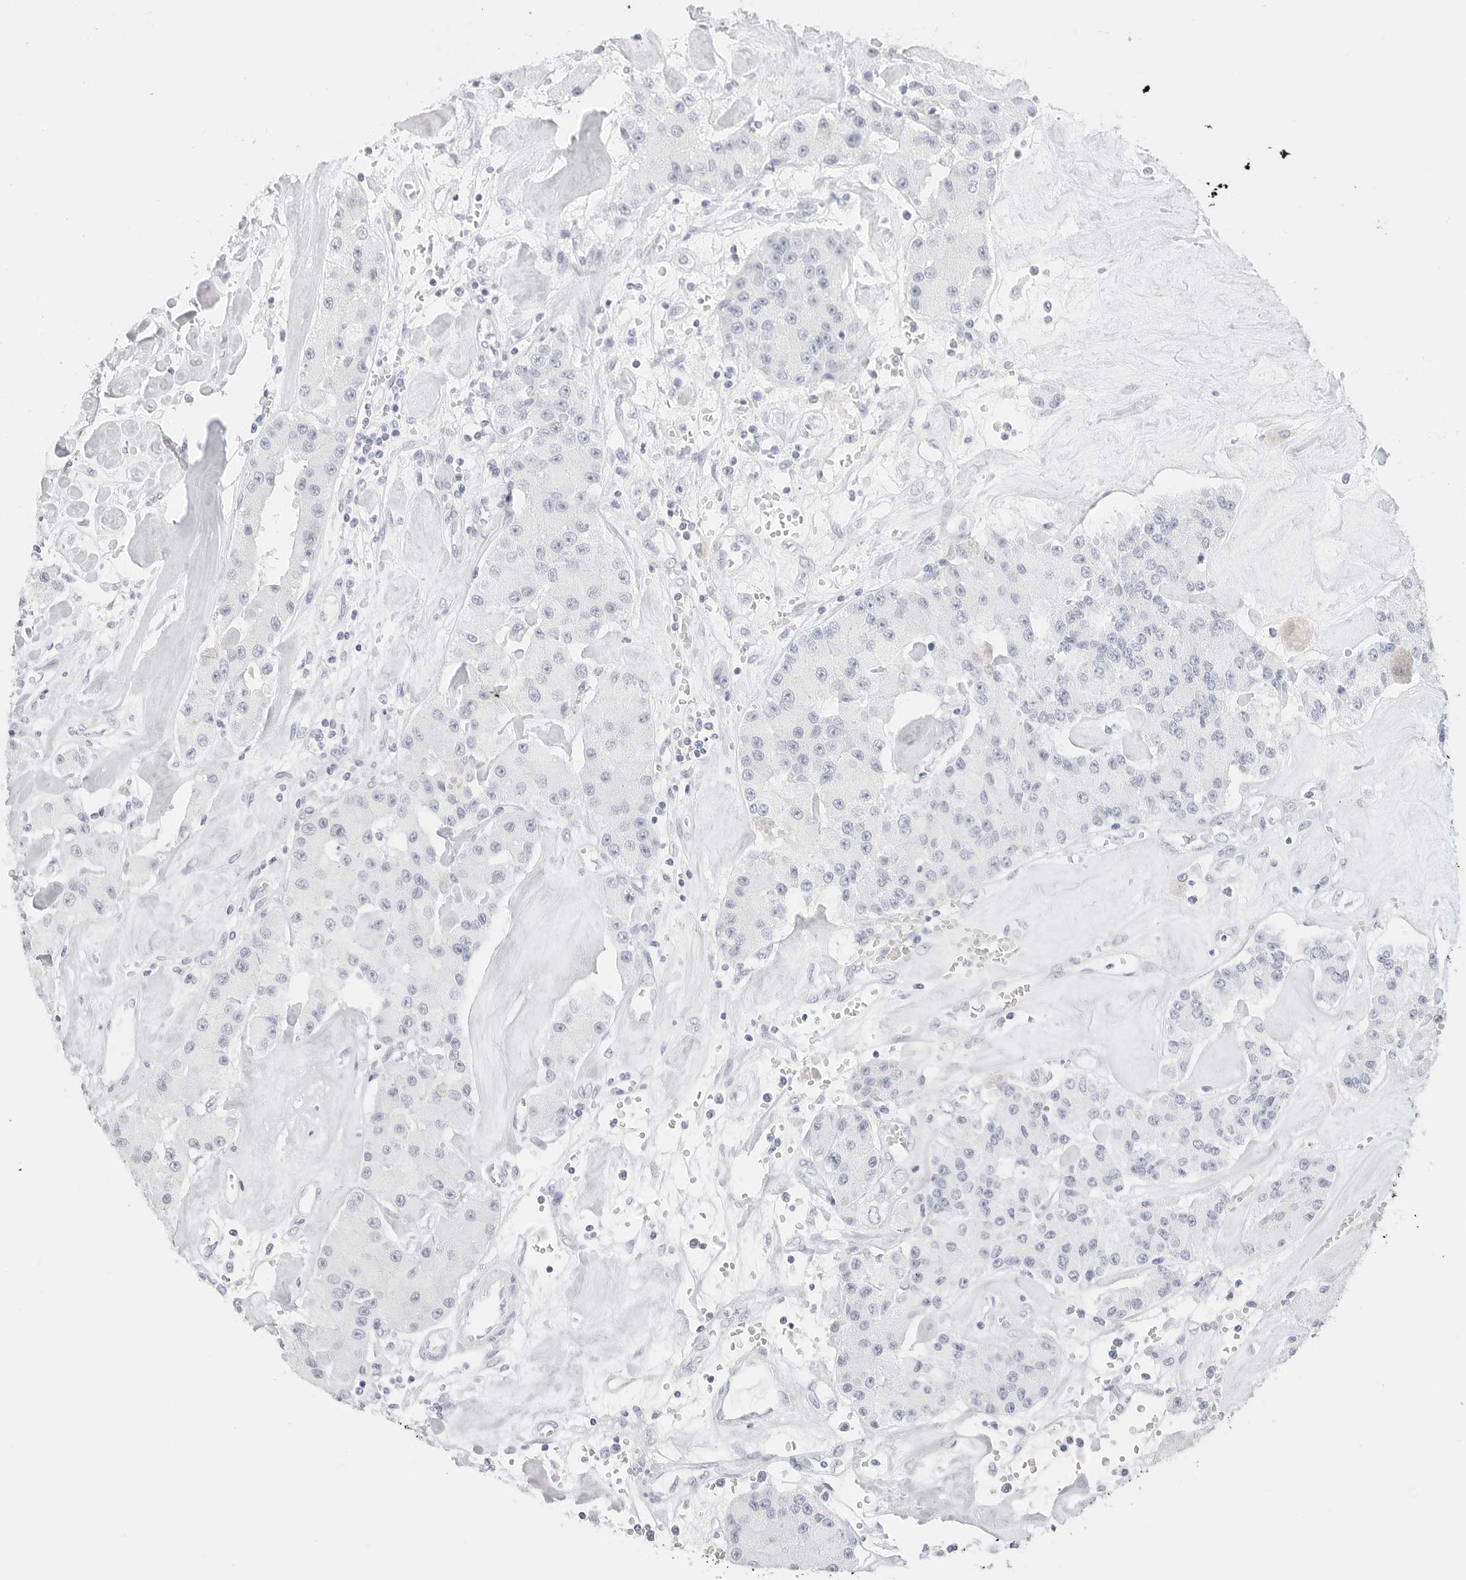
{"staining": {"intensity": "negative", "quantity": "none", "location": "none"}, "tissue": "carcinoid", "cell_type": "Tumor cells", "image_type": "cancer", "snomed": [{"axis": "morphology", "description": "Carcinoid, malignant, NOS"}, {"axis": "topography", "description": "Pancreas"}], "caption": "The photomicrograph shows no significant positivity in tumor cells of carcinoid.", "gene": "TFF2", "patient": {"sex": "male", "age": 41}}